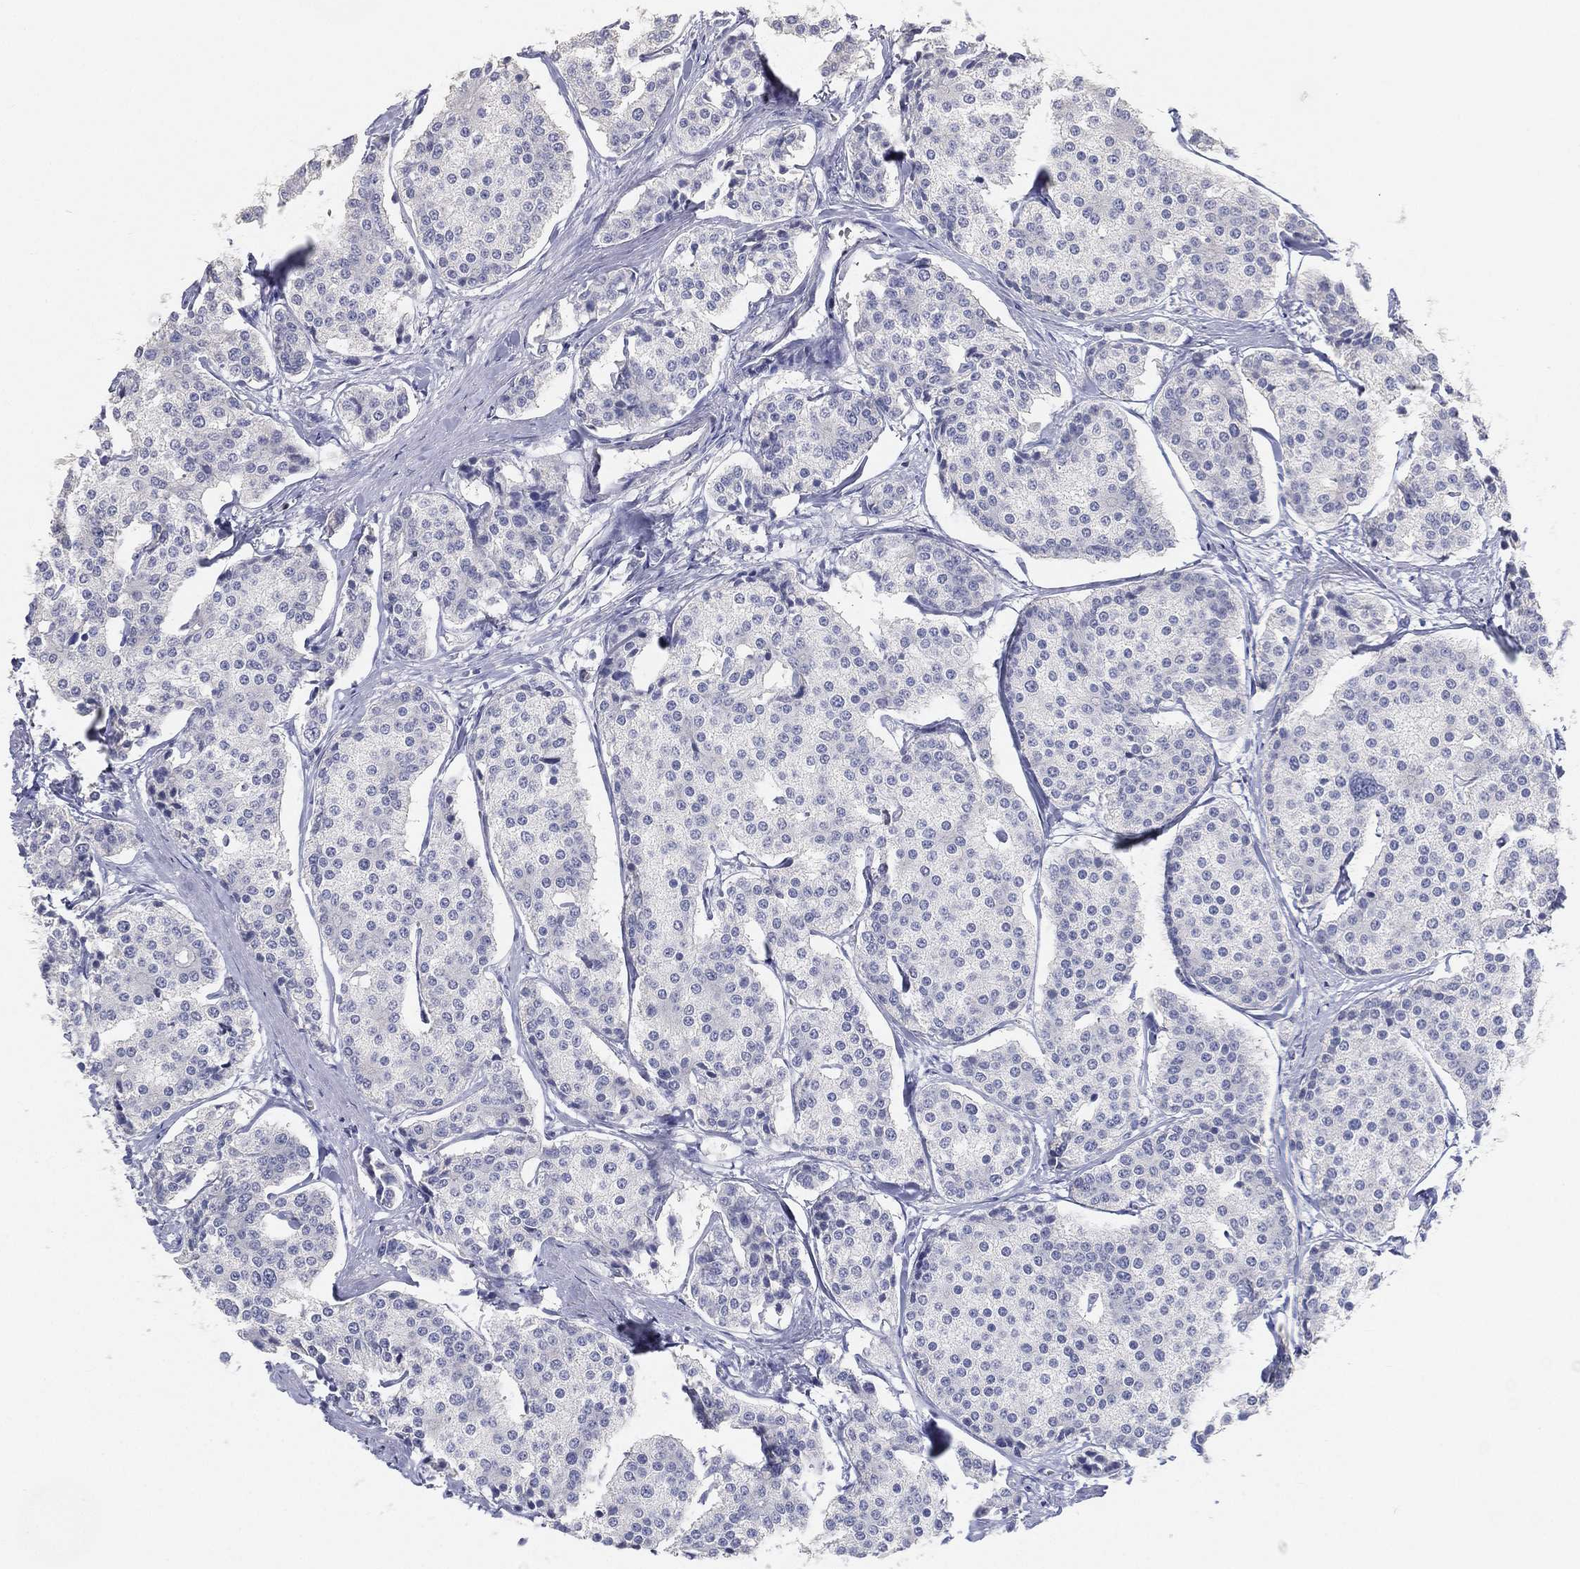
{"staining": {"intensity": "negative", "quantity": "none", "location": "none"}, "tissue": "carcinoid", "cell_type": "Tumor cells", "image_type": "cancer", "snomed": [{"axis": "morphology", "description": "Carcinoid, malignant, NOS"}, {"axis": "topography", "description": "Small intestine"}], "caption": "IHC micrograph of carcinoid stained for a protein (brown), which displays no expression in tumor cells. (Brightfield microscopy of DAB (3,3'-diaminobenzidine) IHC at high magnification).", "gene": "FAM187B", "patient": {"sex": "female", "age": 65}}